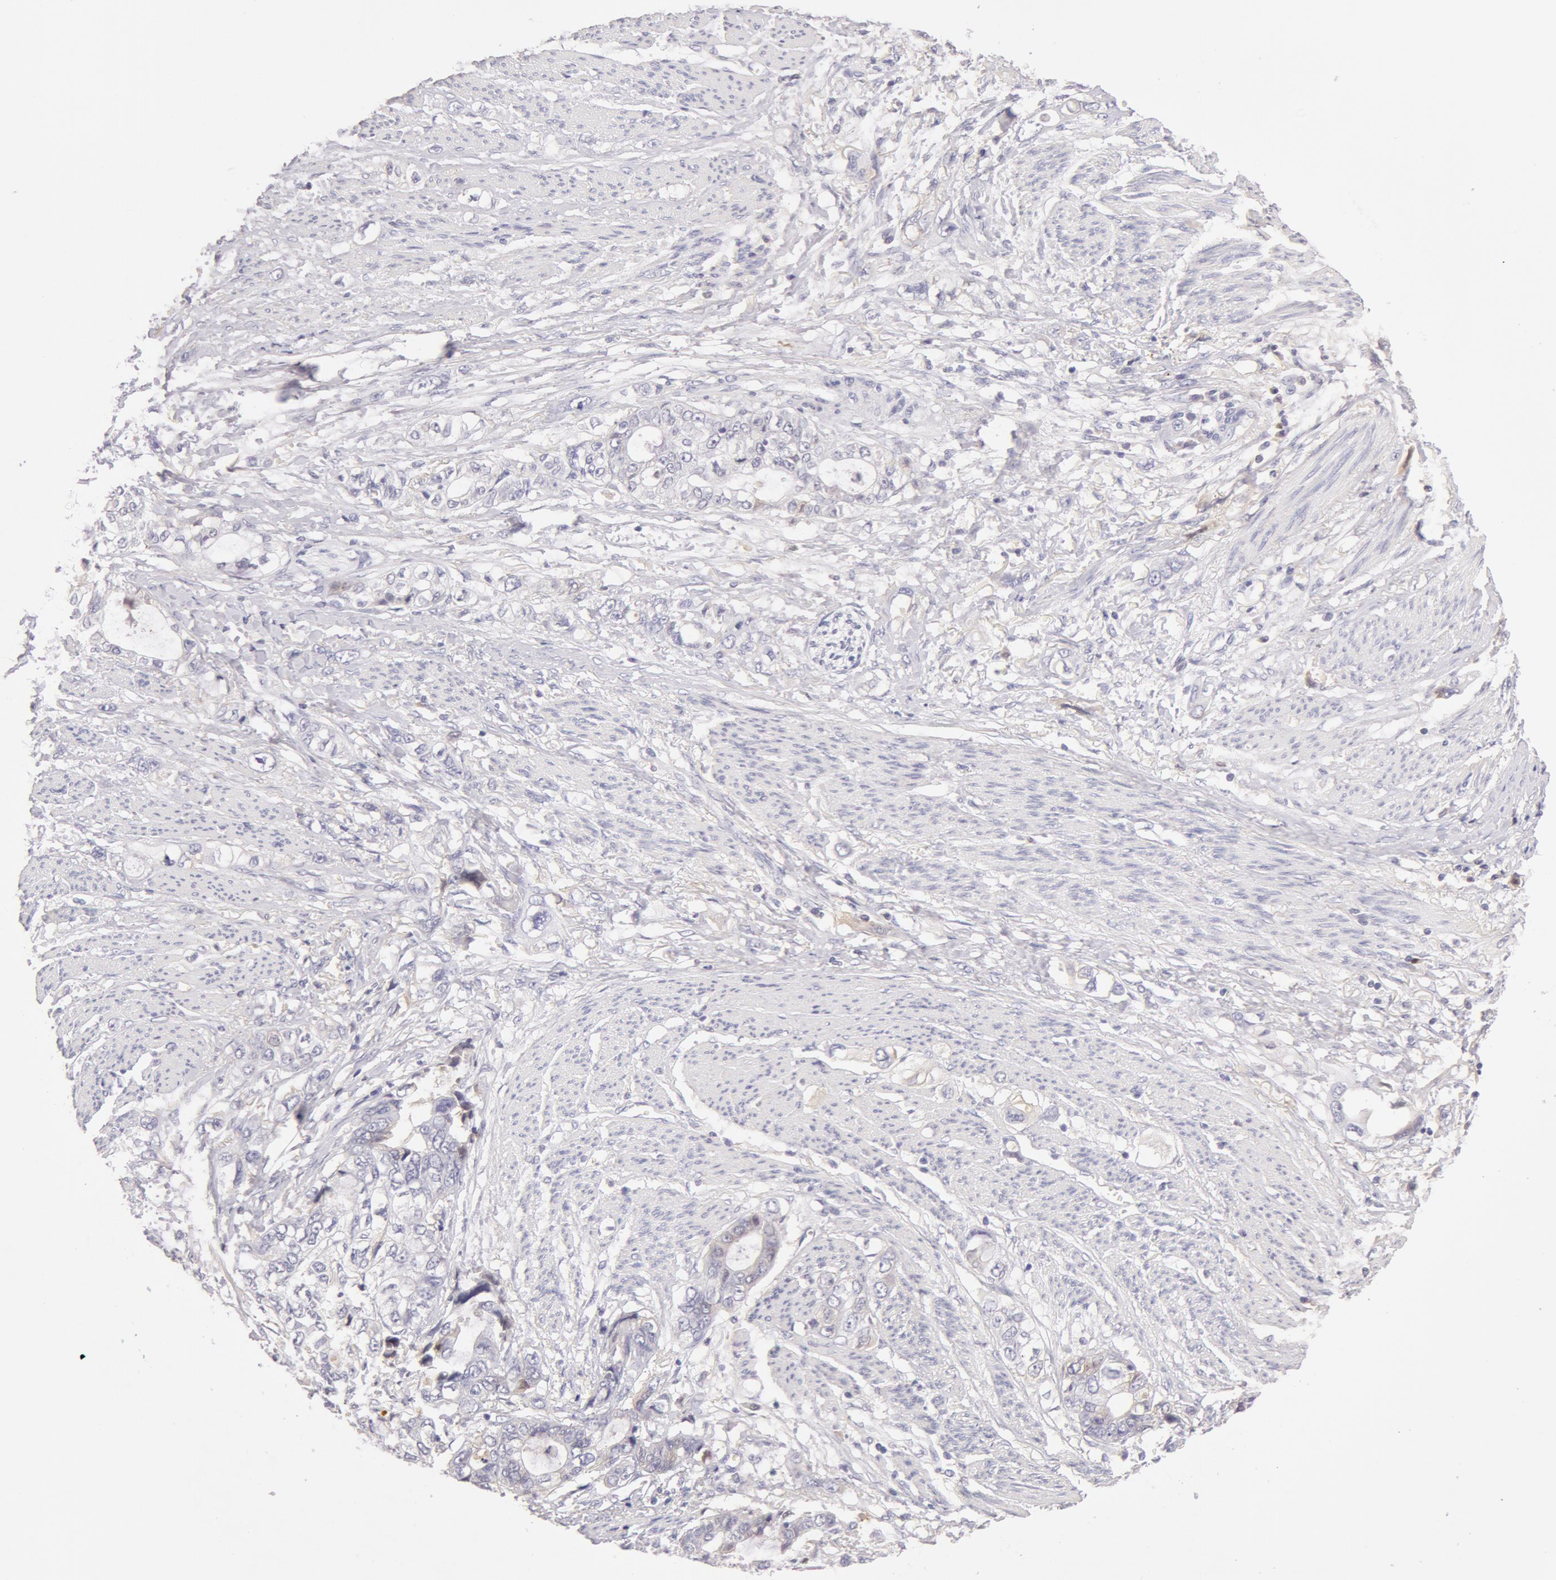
{"staining": {"intensity": "negative", "quantity": "none", "location": "none"}, "tissue": "stomach cancer", "cell_type": "Tumor cells", "image_type": "cancer", "snomed": [{"axis": "morphology", "description": "Adenocarcinoma, NOS"}, {"axis": "topography", "description": "Stomach, upper"}], "caption": "This is an IHC image of human adenocarcinoma (stomach). There is no expression in tumor cells.", "gene": "AHSG", "patient": {"sex": "female", "age": 52}}